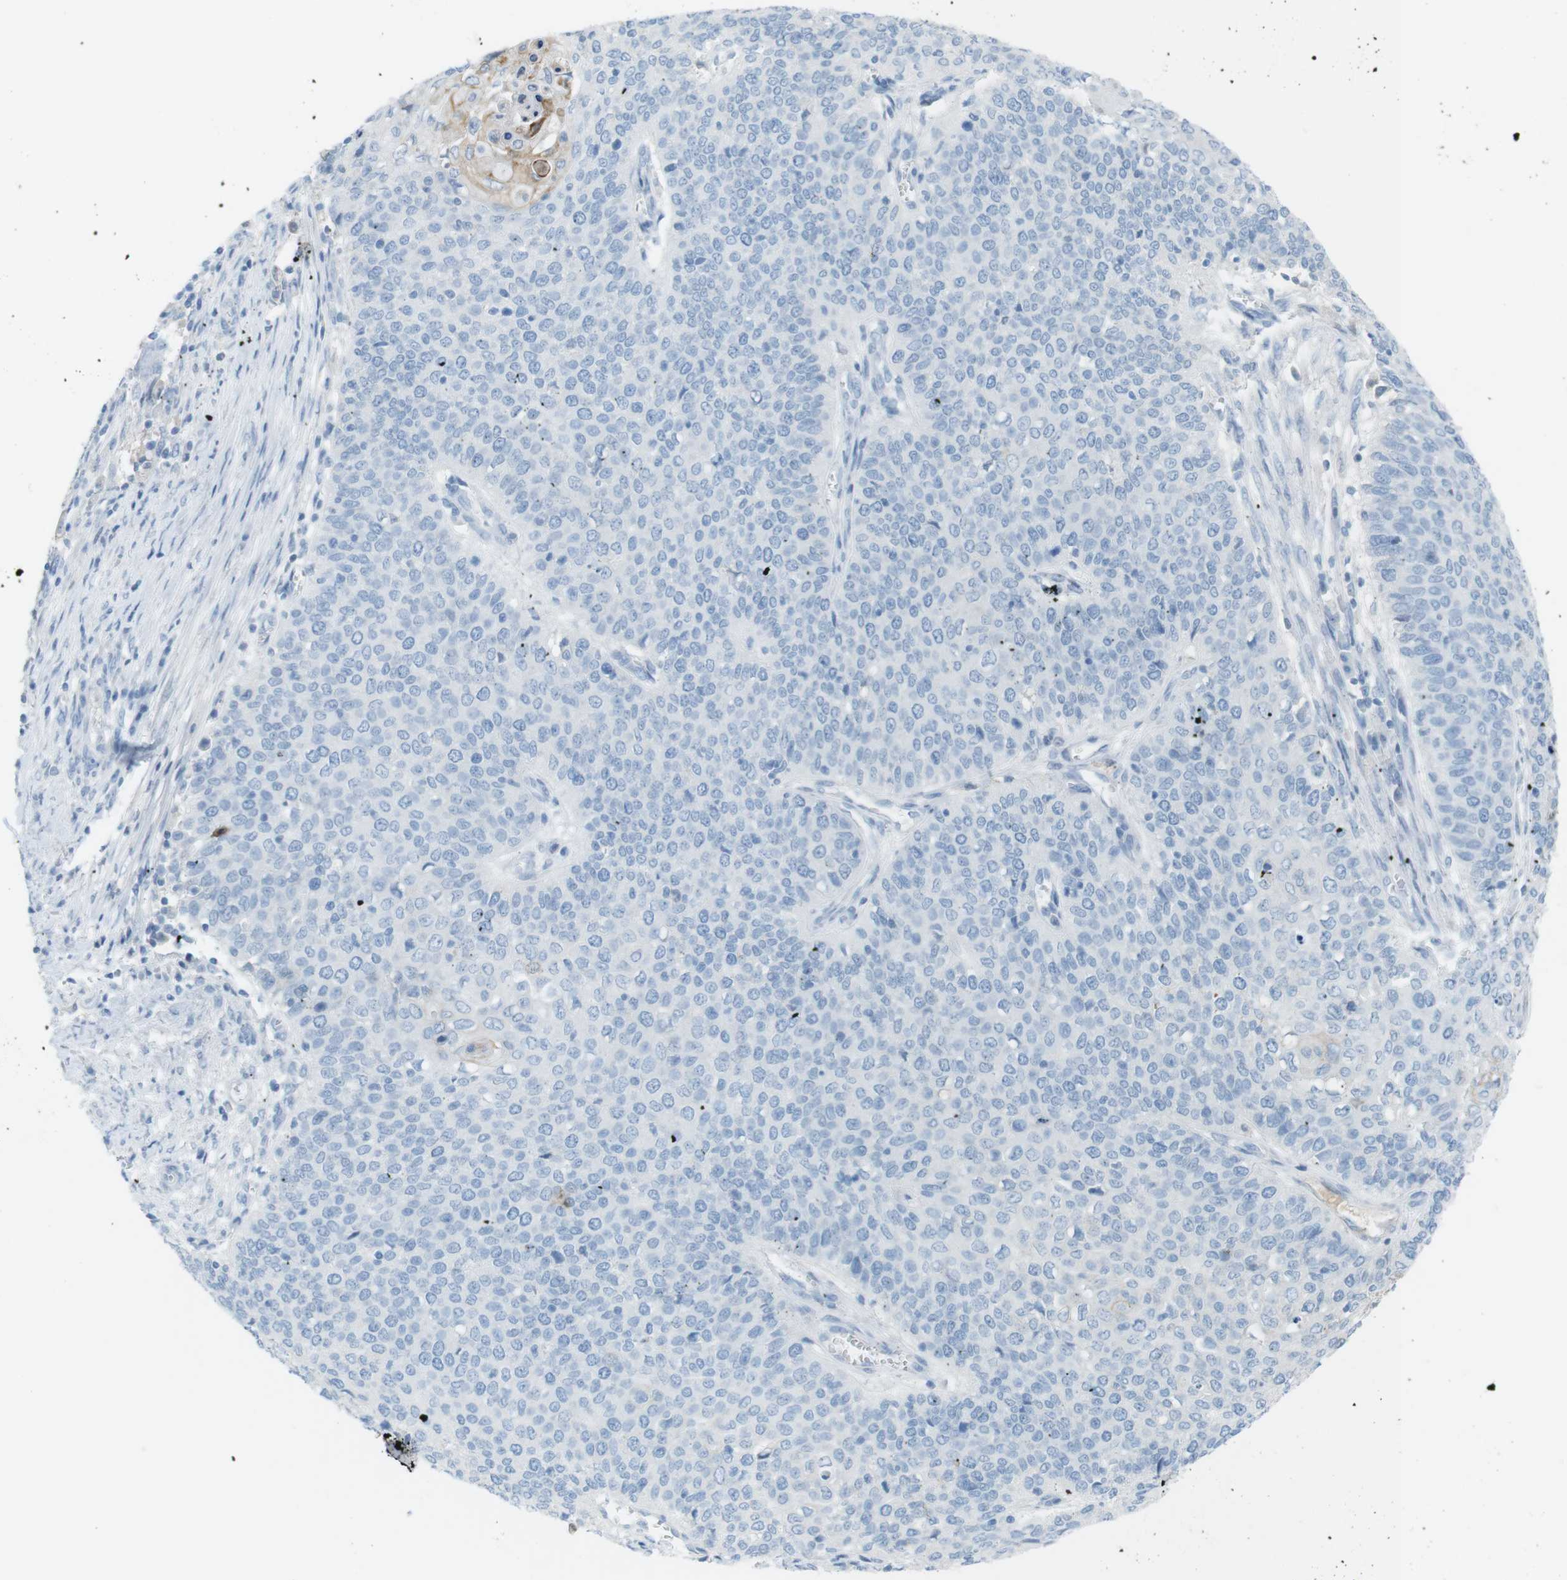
{"staining": {"intensity": "negative", "quantity": "none", "location": "none"}, "tissue": "cervical cancer", "cell_type": "Tumor cells", "image_type": "cancer", "snomed": [{"axis": "morphology", "description": "Squamous cell carcinoma, NOS"}, {"axis": "topography", "description": "Cervix"}], "caption": "Immunohistochemistry (IHC) image of neoplastic tissue: squamous cell carcinoma (cervical) stained with DAB reveals no significant protein positivity in tumor cells.", "gene": "AZGP1", "patient": {"sex": "female", "age": 39}}